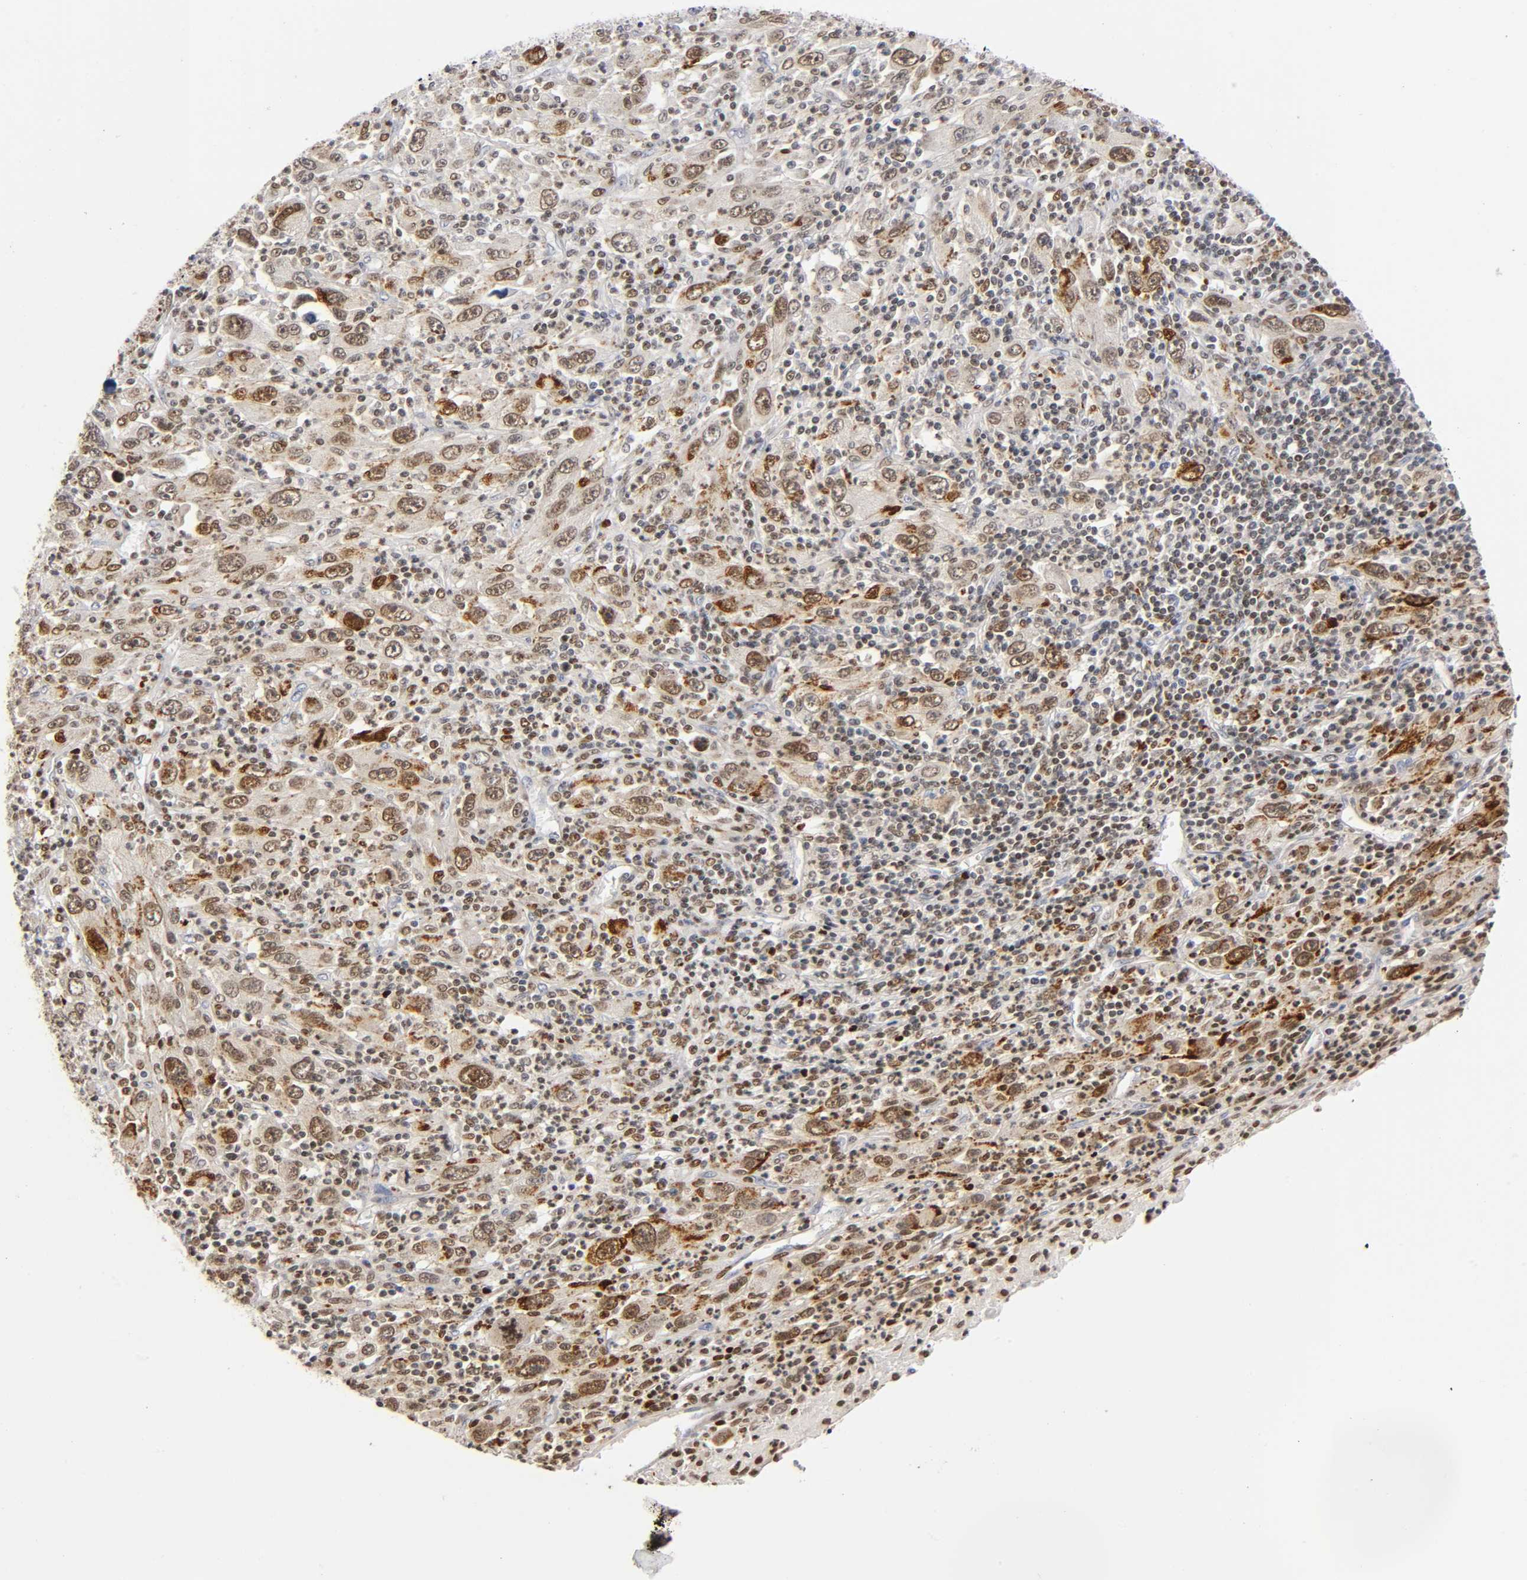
{"staining": {"intensity": "moderate", "quantity": "25%-75%", "location": "nuclear"}, "tissue": "melanoma", "cell_type": "Tumor cells", "image_type": "cancer", "snomed": [{"axis": "morphology", "description": "Malignant melanoma, Metastatic site"}, {"axis": "topography", "description": "Skin"}], "caption": "An IHC image of neoplastic tissue is shown. Protein staining in brown labels moderate nuclear positivity in malignant melanoma (metastatic site) within tumor cells.", "gene": "RUNX1", "patient": {"sex": "female", "age": 56}}